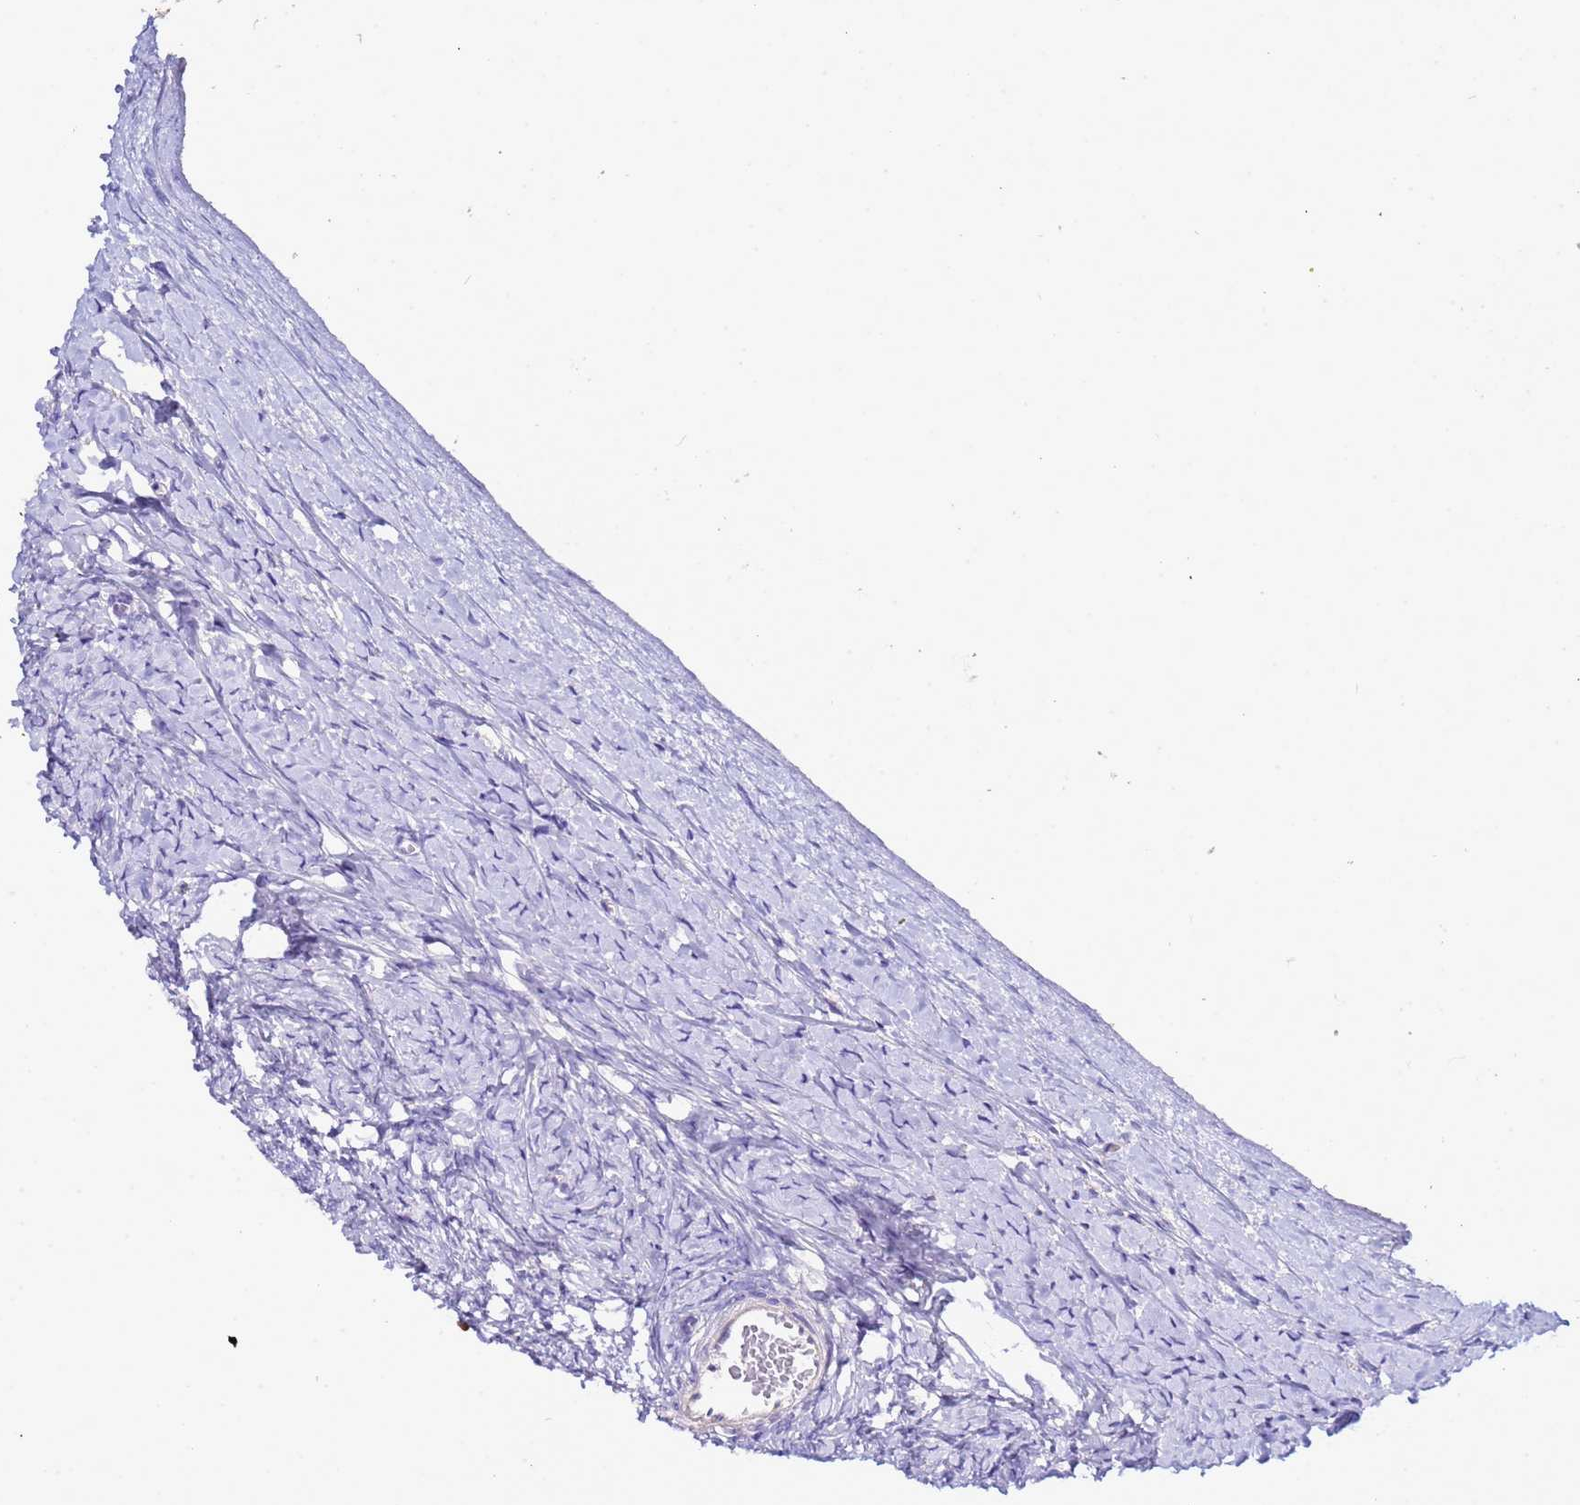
{"staining": {"intensity": "negative", "quantity": "none", "location": "none"}, "tissue": "ovary", "cell_type": "Ovarian stroma cells", "image_type": "normal", "snomed": [{"axis": "morphology", "description": "Normal tissue, NOS"}, {"axis": "morphology", "description": "Developmental malformation"}, {"axis": "topography", "description": "Ovary"}], "caption": "DAB (3,3'-diaminobenzidine) immunohistochemical staining of benign human ovary shows no significant expression in ovarian stroma cells.", "gene": "ELMOD2", "patient": {"sex": "female", "age": 39}}